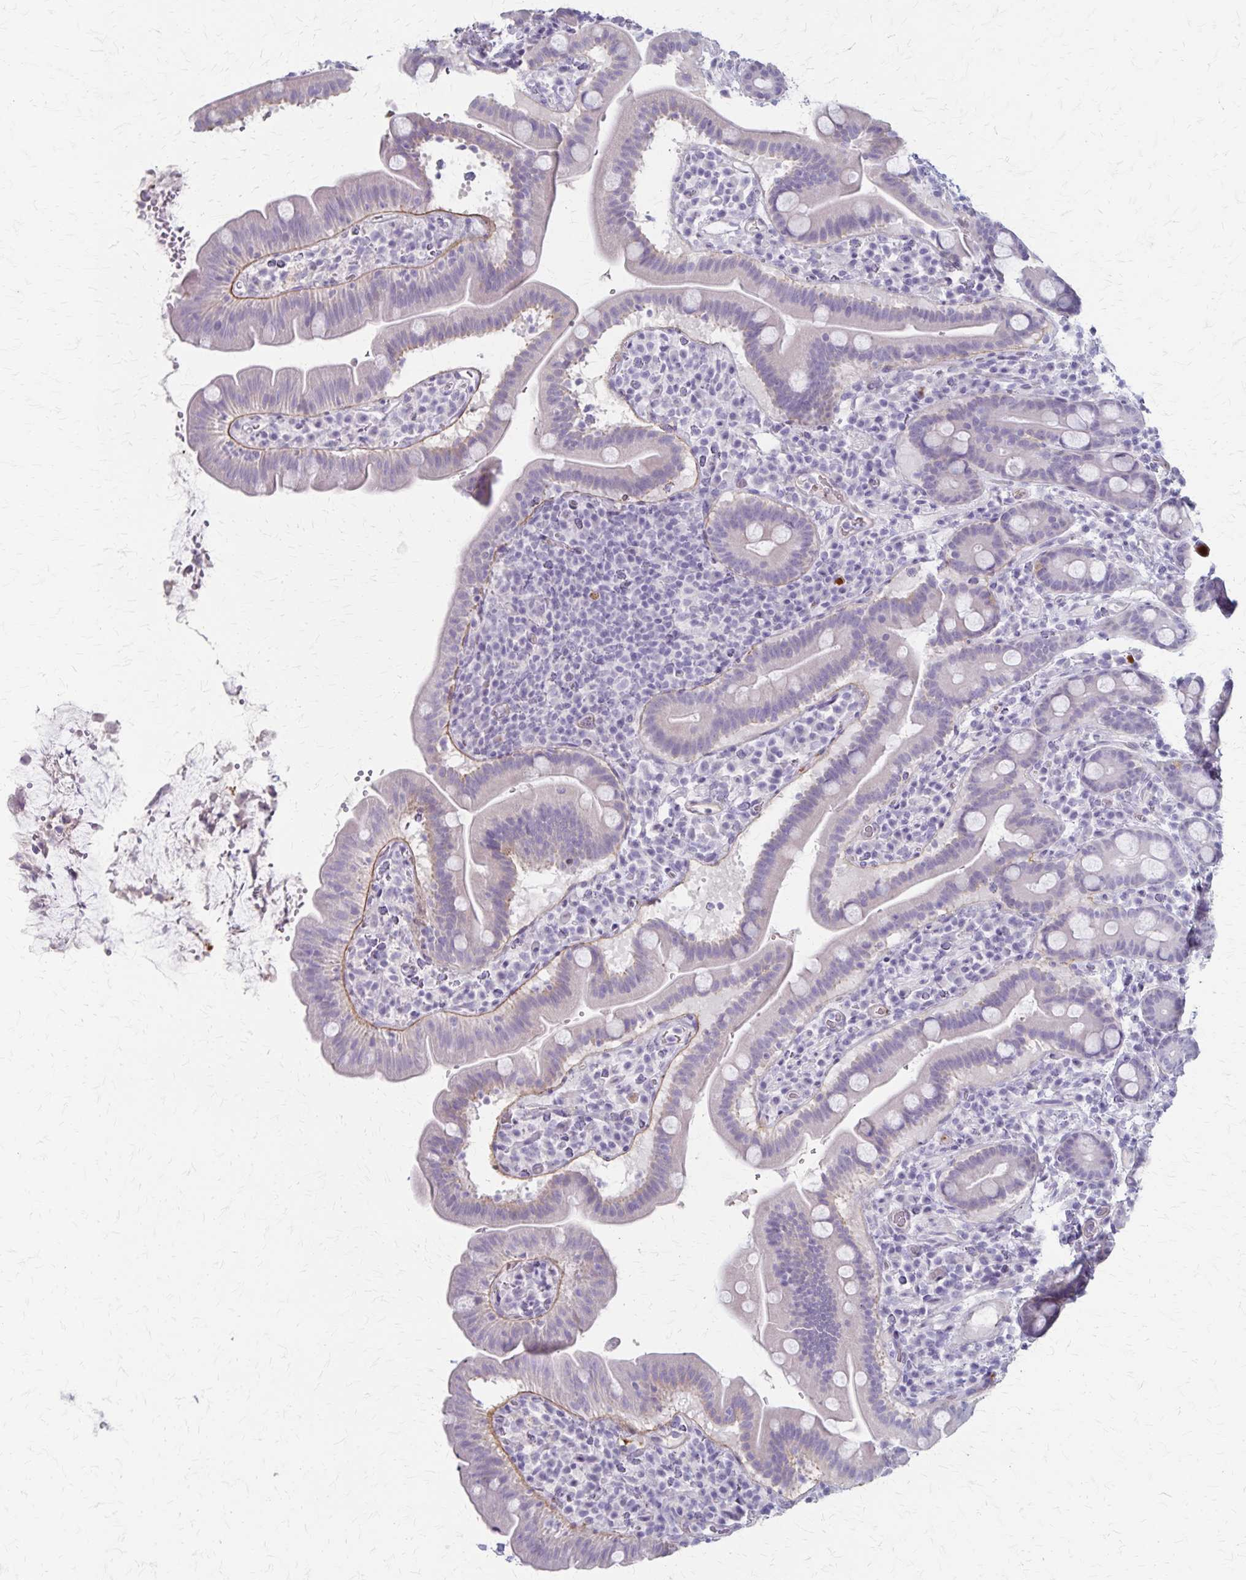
{"staining": {"intensity": "negative", "quantity": "none", "location": "none"}, "tissue": "small intestine", "cell_type": "Glandular cells", "image_type": "normal", "snomed": [{"axis": "morphology", "description": "Normal tissue, NOS"}, {"axis": "topography", "description": "Small intestine"}], "caption": "A histopathology image of small intestine stained for a protein exhibits no brown staining in glandular cells. Brightfield microscopy of immunohistochemistry (IHC) stained with DAB (brown) and hematoxylin (blue), captured at high magnification.", "gene": "RASL10B", "patient": {"sex": "male", "age": 26}}